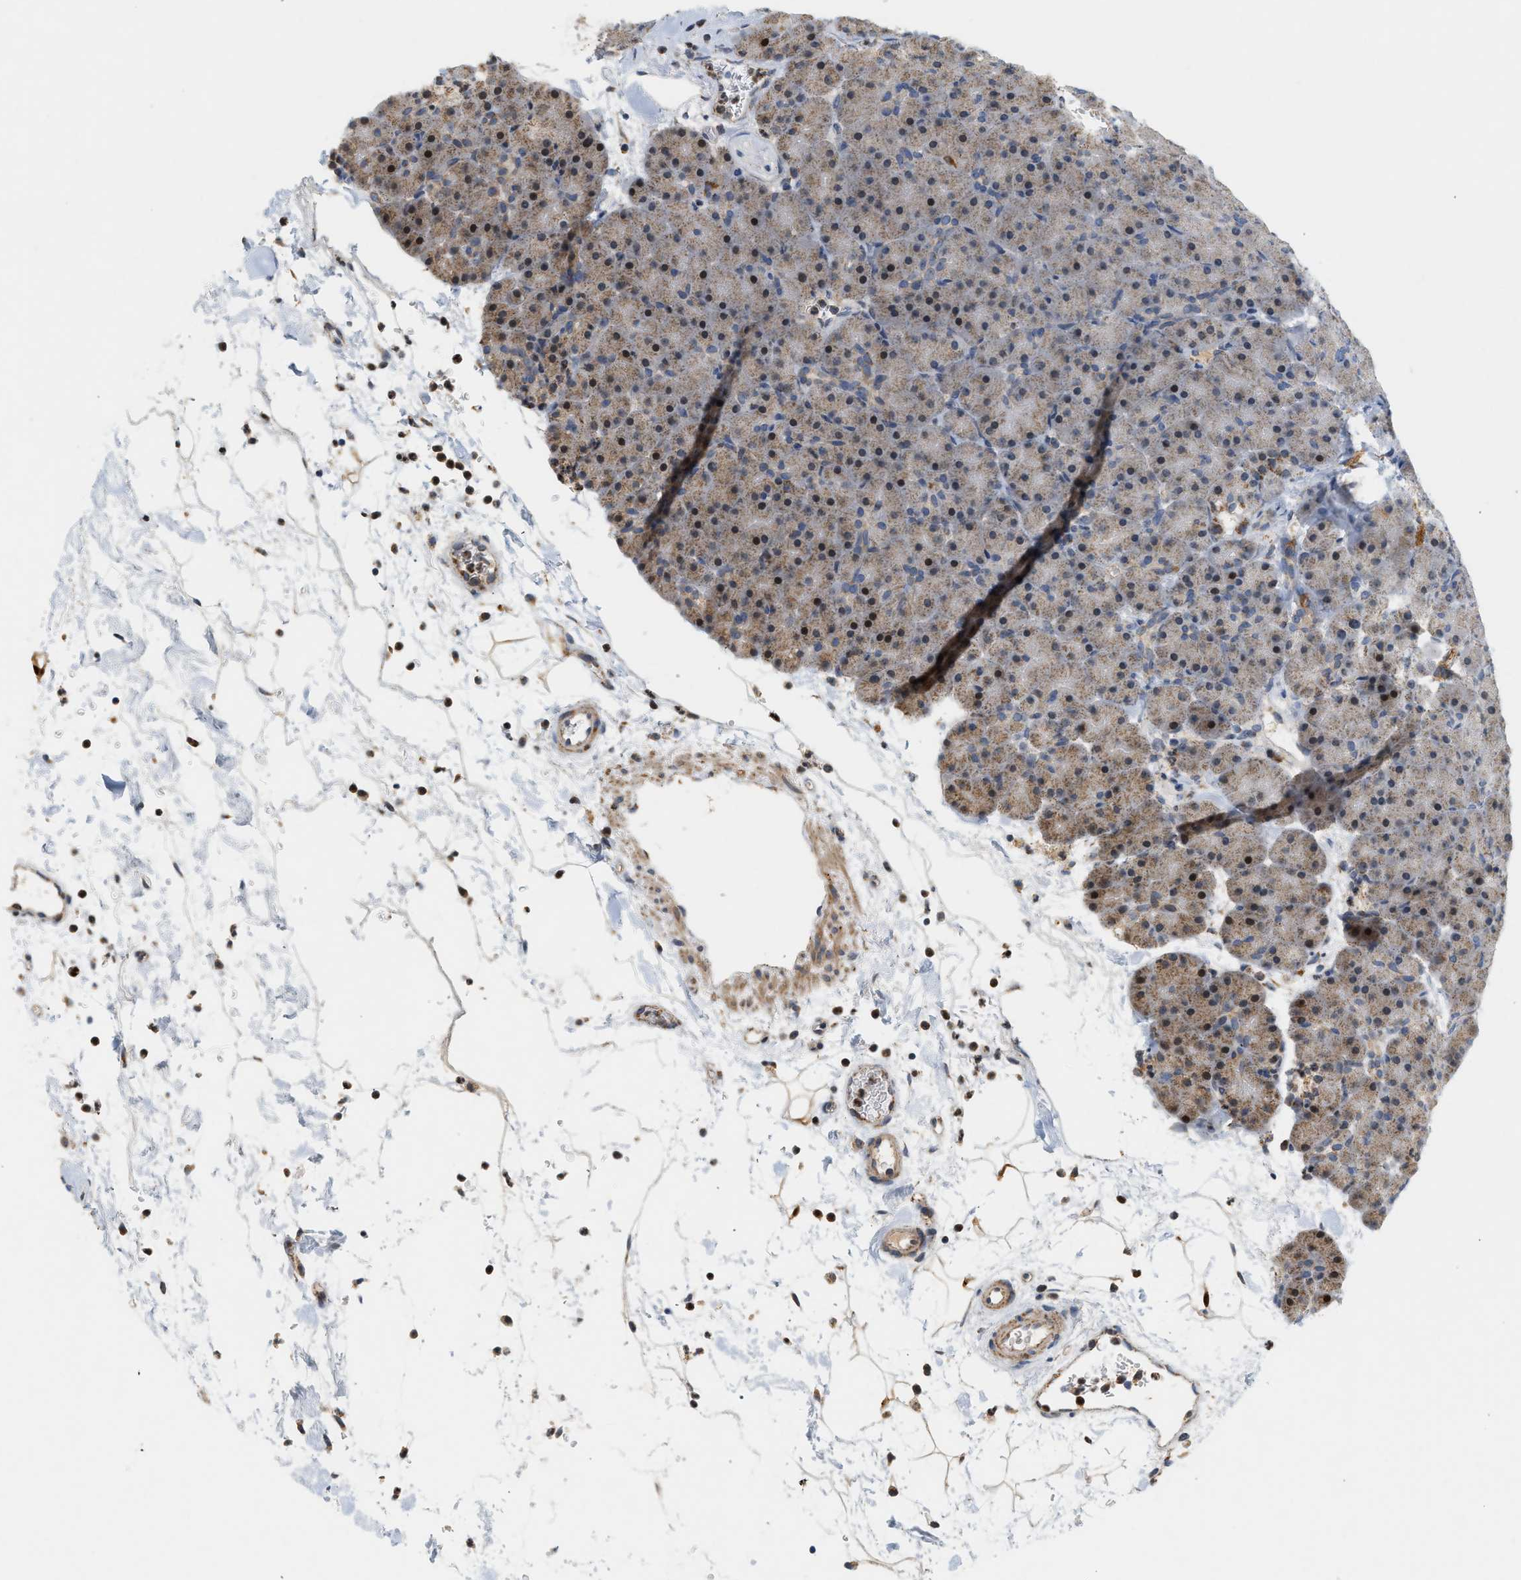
{"staining": {"intensity": "moderate", "quantity": "<25%", "location": "cytoplasmic/membranous"}, "tissue": "pancreas", "cell_type": "Exocrine glandular cells", "image_type": "normal", "snomed": [{"axis": "morphology", "description": "Normal tissue, NOS"}, {"axis": "topography", "description": "Pancreas"}], "caption": "The immunohistochemical stain labels moderate cytoplasmic/membranous positivity in exocrine glandular cells of unremarkable pancreas. (Brightfield microscopy of DAB IHC at high magnification).", "gene": "MCU", "patient": {"sex": "male", "age": 66}}